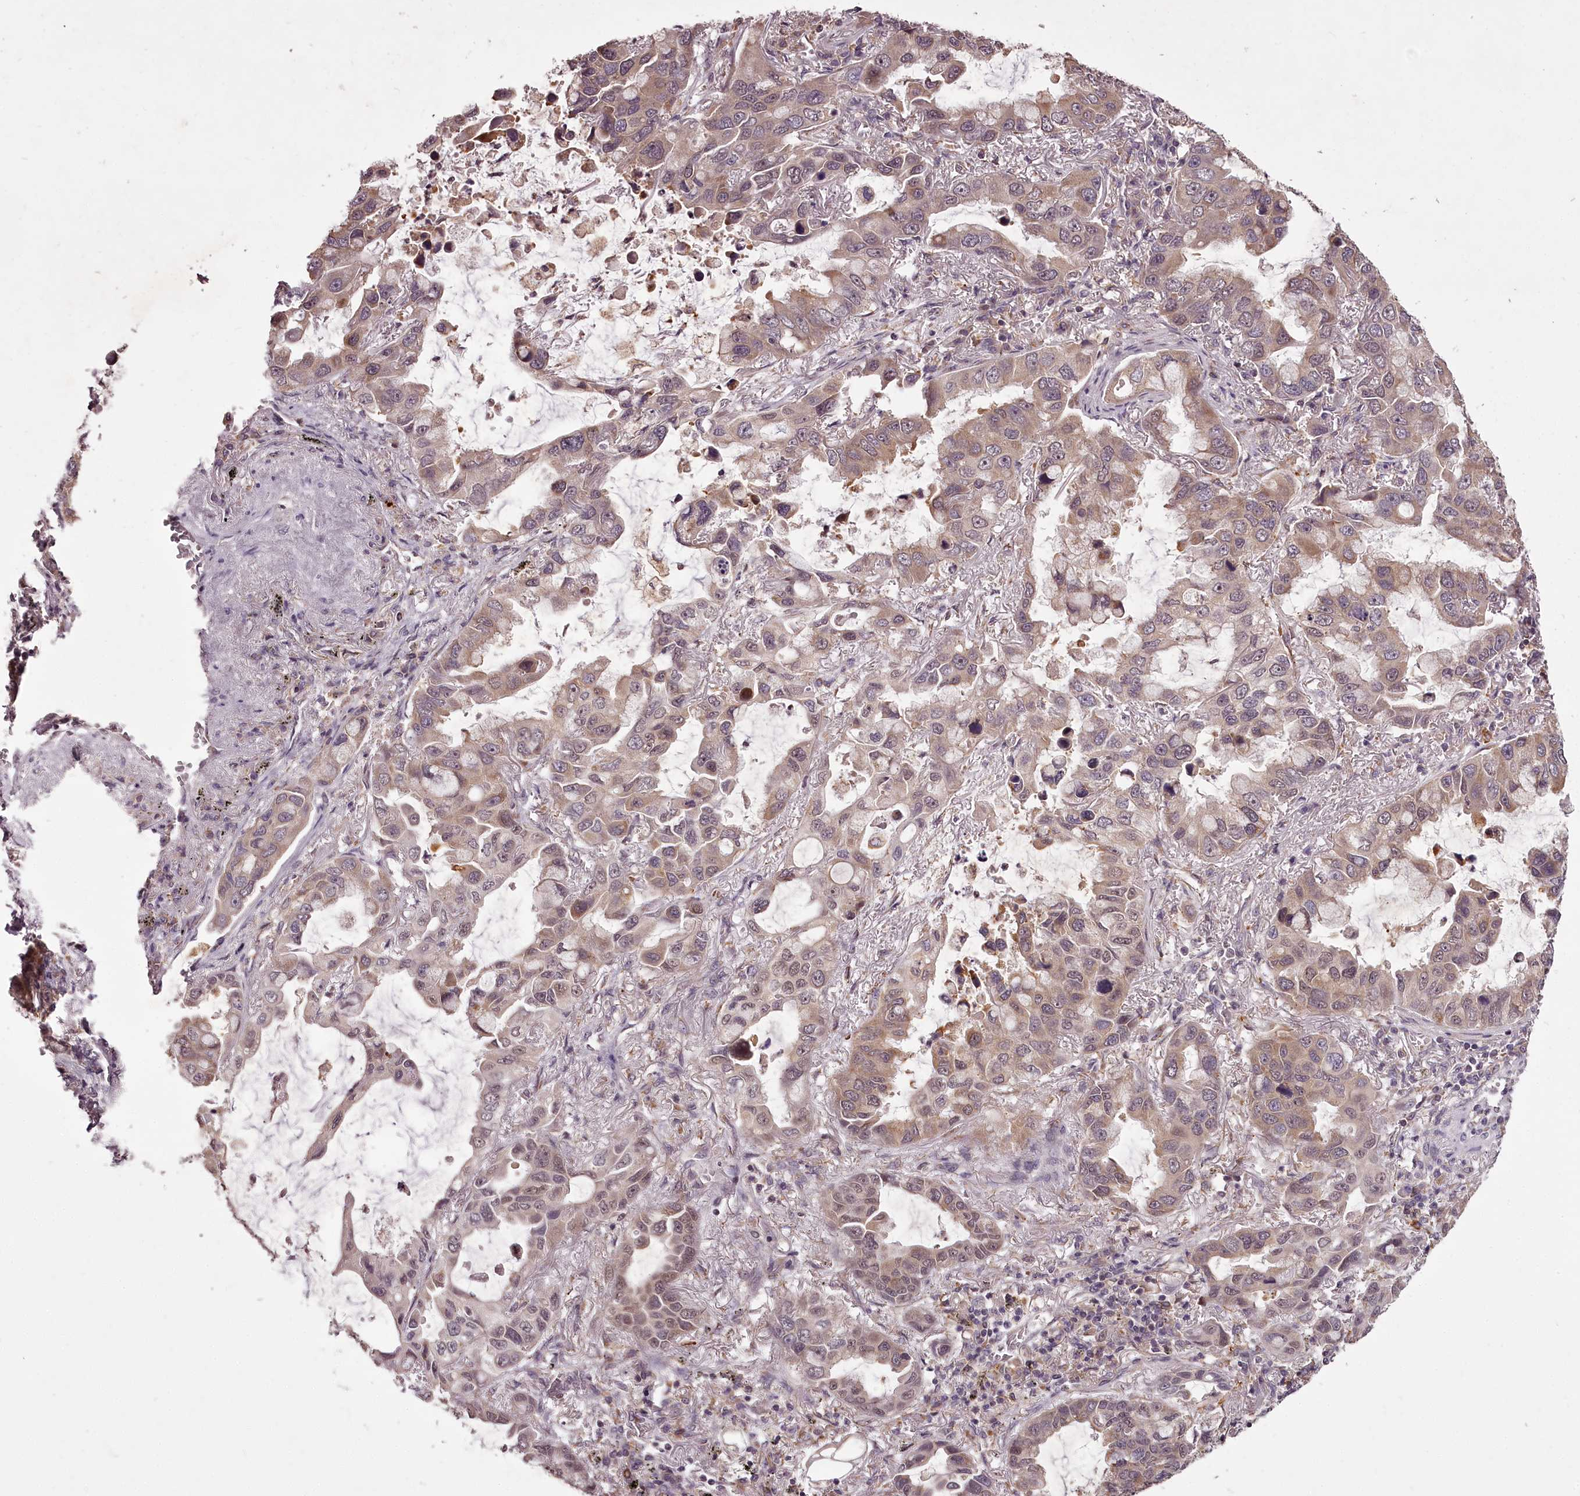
{"staining": {"intensity": "weak", "quantity": "25%-75%", "location": "cytoplasmic/membranous"}, "tissue": "lung cancer", "cell_type": "Tumor cells", "image_type": "cancer", "snomed": [{"axis": "morphology", "description": "Adenocarcinoma, NOS"}, {"axis": "topography", "description": "Lung"}], "caption": "DAB immunohistochemical staining of lung cancer (adenocarcinoma) exhibits weak cytoplasmic/membranous protein staining in about 25%-75% of tumor cells.", "gene": "CCDC92", "patient": {"sex": "male", "age": 64}}